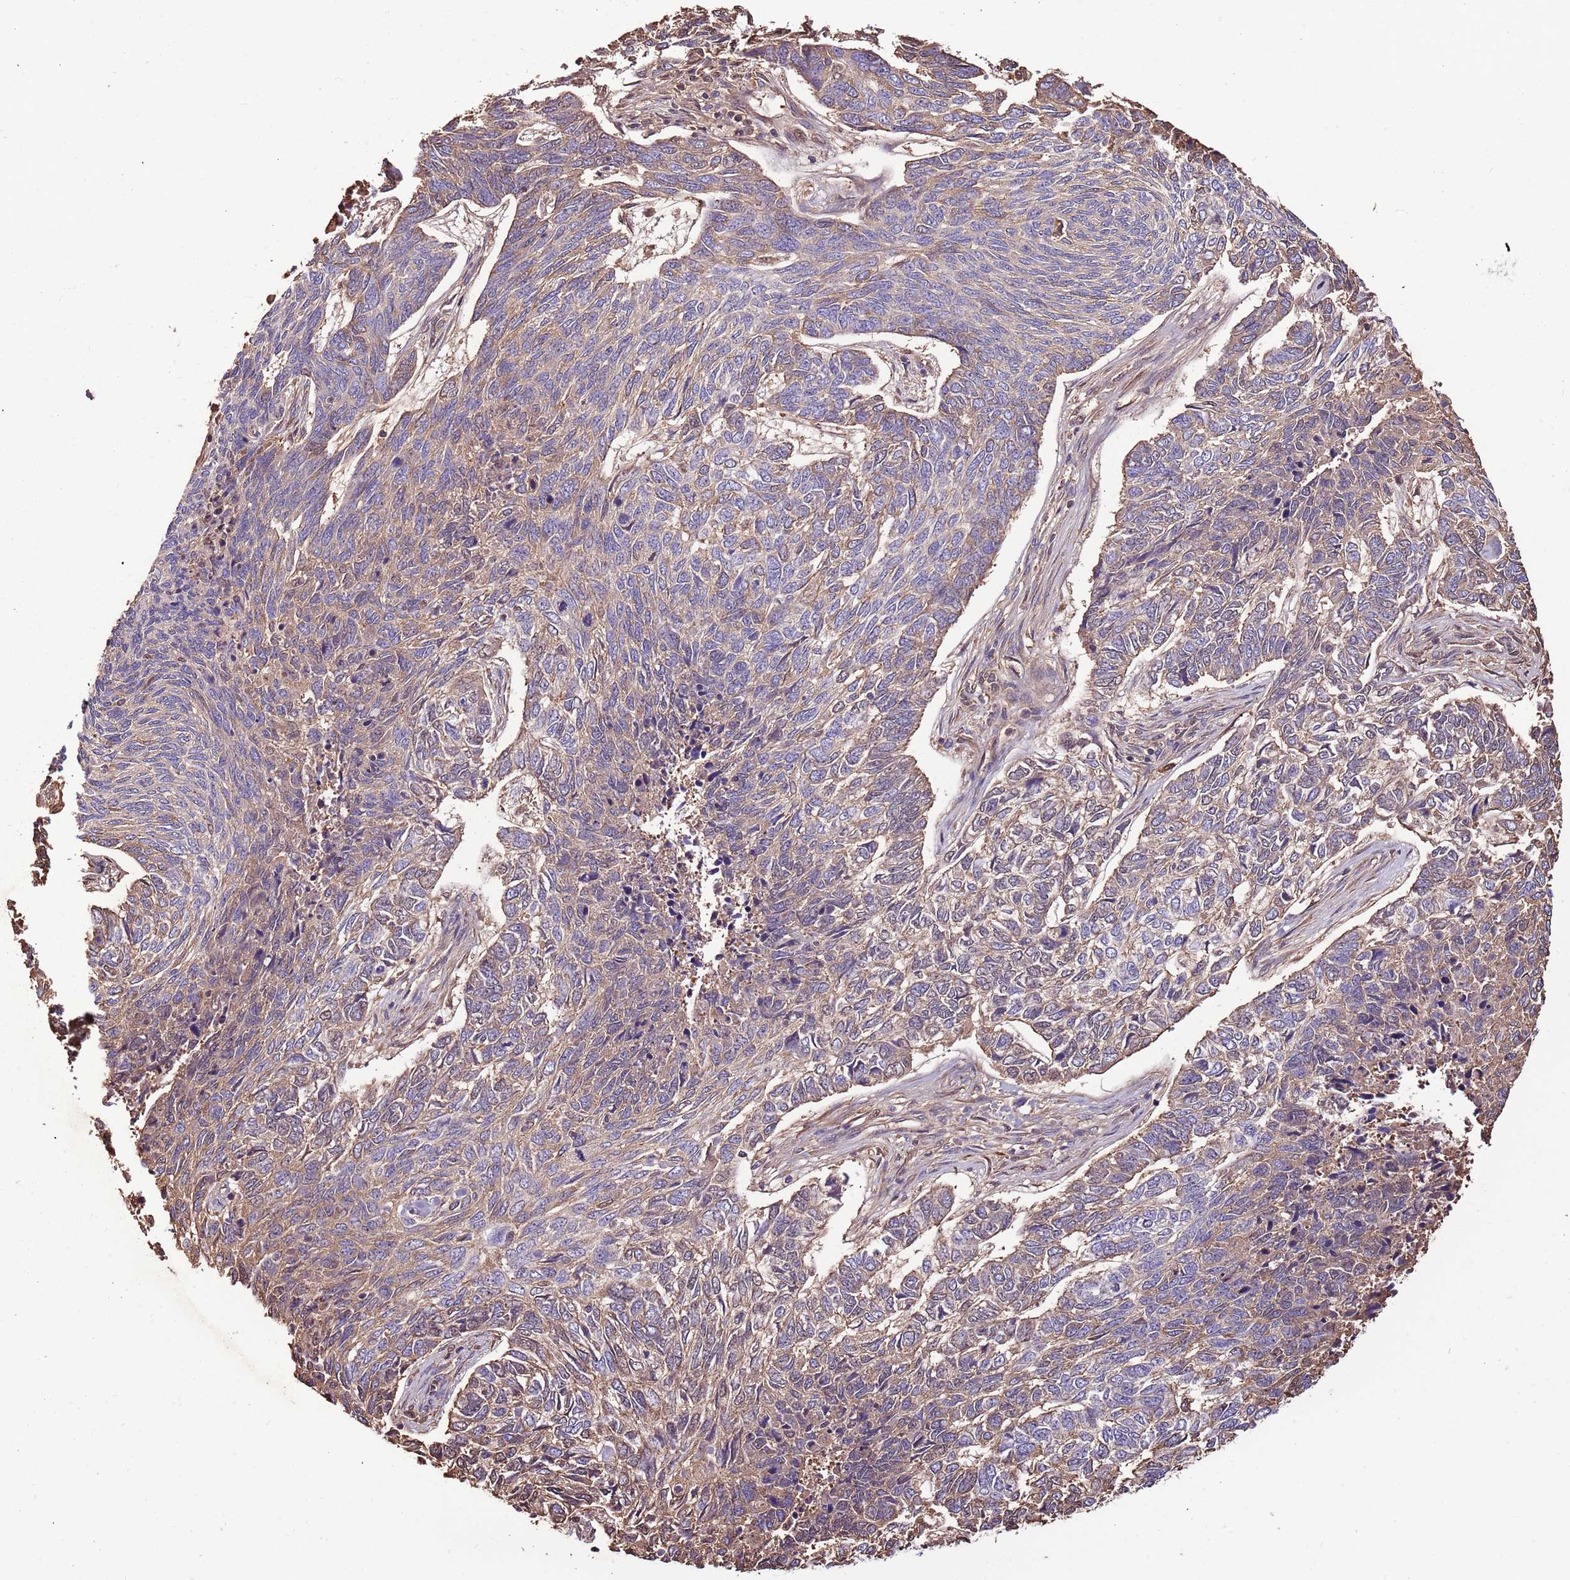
{"staining": {"intensity": "moderate", "quantity": "25%-75%", "location": "cytoplasmic/membranous"}, "tissue": "skin cancer", "cell_type": "Tumor cells", "image_type": "cancer", "snomed": [{"axis": "morphology", "description": "Basal cell carcinoma"}, {"axis": "topography", "description": "Skin"}], "caption": "Brown immunohistochemical staining in human skin cancer (basal cell carcinoma) displays moderate cytoplasmic/membranous positivity in approximately 25%-75% of tumor cells. The protein of interest is shown in brown color, while the nuclei are stained blue.", "gene": "DENR", "patient": {"sex": "female", "age": 65}}